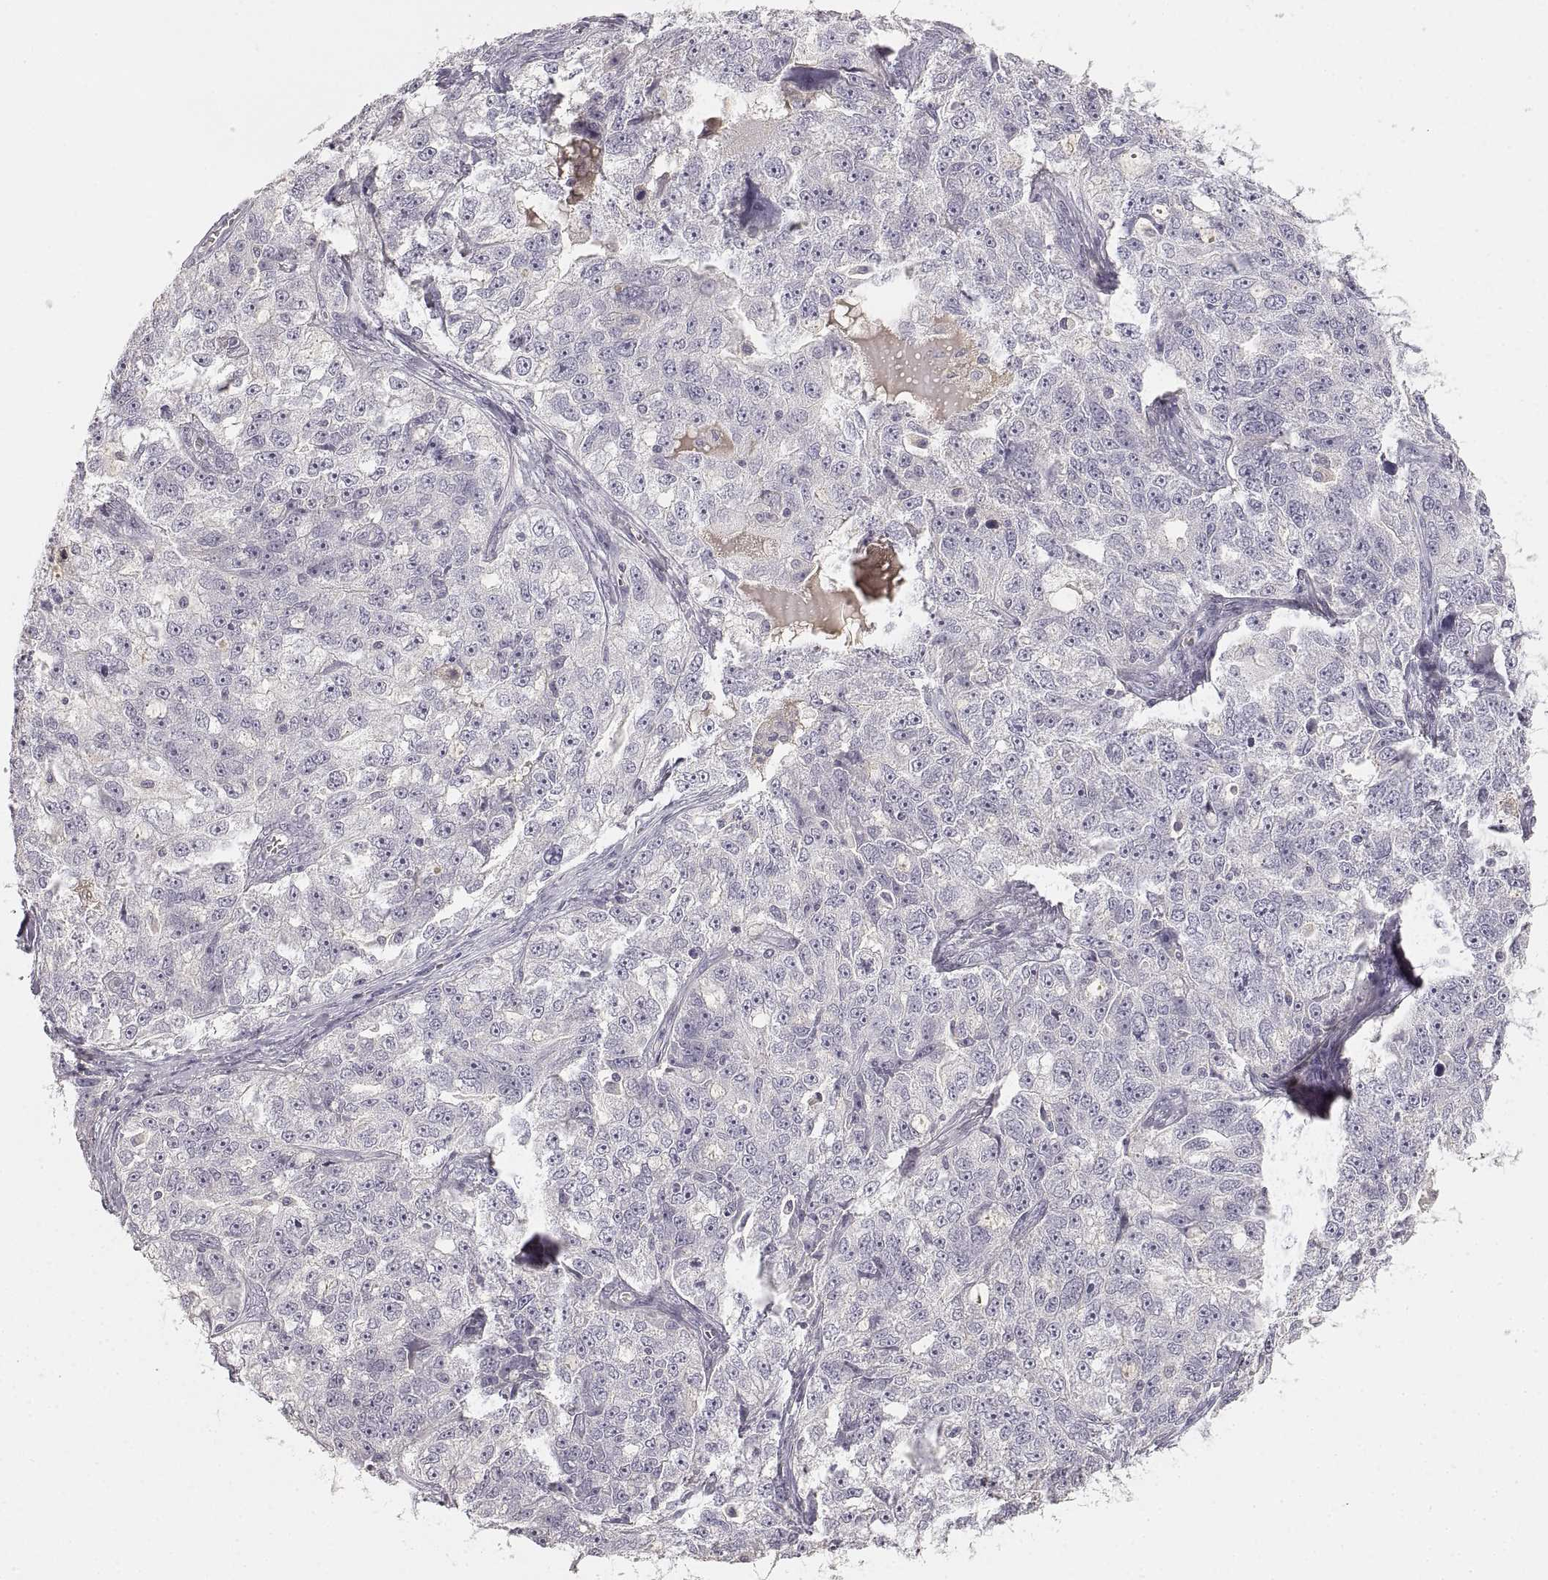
{"staining": {"intensity": "negative", "quantity": "none", "location": "none"}, "tissue": "ovarian cancer", "cell_type": "Tumor cells", "image_type": "cancer", "snomed": [{"axis": "morphology", "description": "Cystadenocarcinoma, serous, NOS"}, {"axis": "topography", "description": "Ovary"}], "caption": "Image shows no significant protein staining in tumor cells of ovarian cancer (serous cystadenocarcinoma).", "gene": "RUNDC3A", "patient": {"sex": "female", "age": 51}}